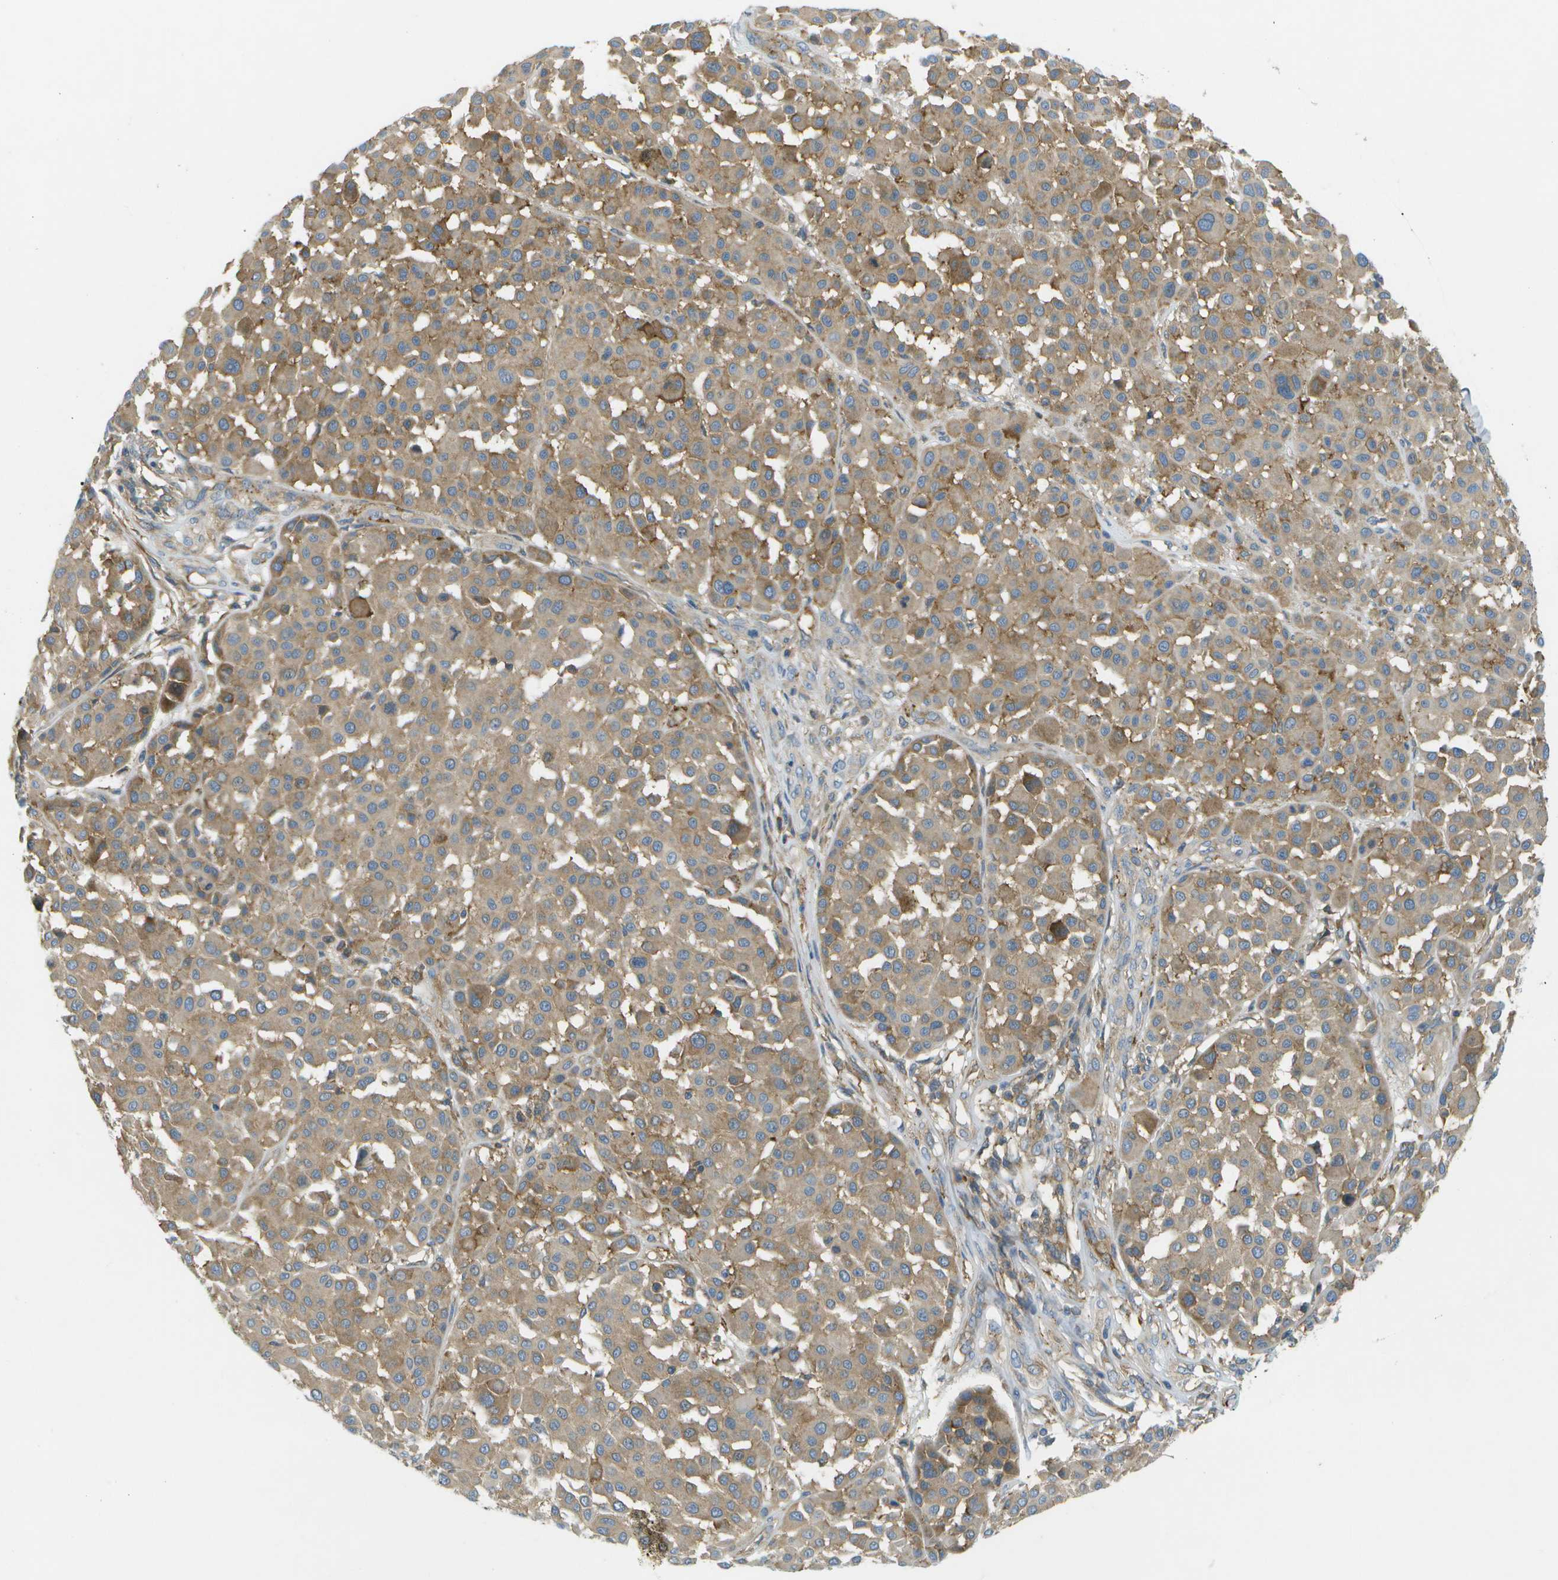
{"staining": {"intensity": "weak", "quantity": ">75%", "location": "cytoplasmic/membranous"}, "tissue": "melanoma", "cell_type": "Tumor cells", "image_type": "cancer", "snomed": [{"axis": "morphology", "description": "Malignant melanoma, Metastatic site"}, {"axis": "topography", "description": "Soft tissue"}], "caption": "Immunohistochemical staining of human malignant melanoma (metastatic site) demonstrates weak cytoplasmic/membranous protein expression in about >75% of tumor cells. (DAB = brown stain, brightfield microscopy at high magnification).", "gene": "WNK2", "patient": {"sex": "male", "age": 41}}